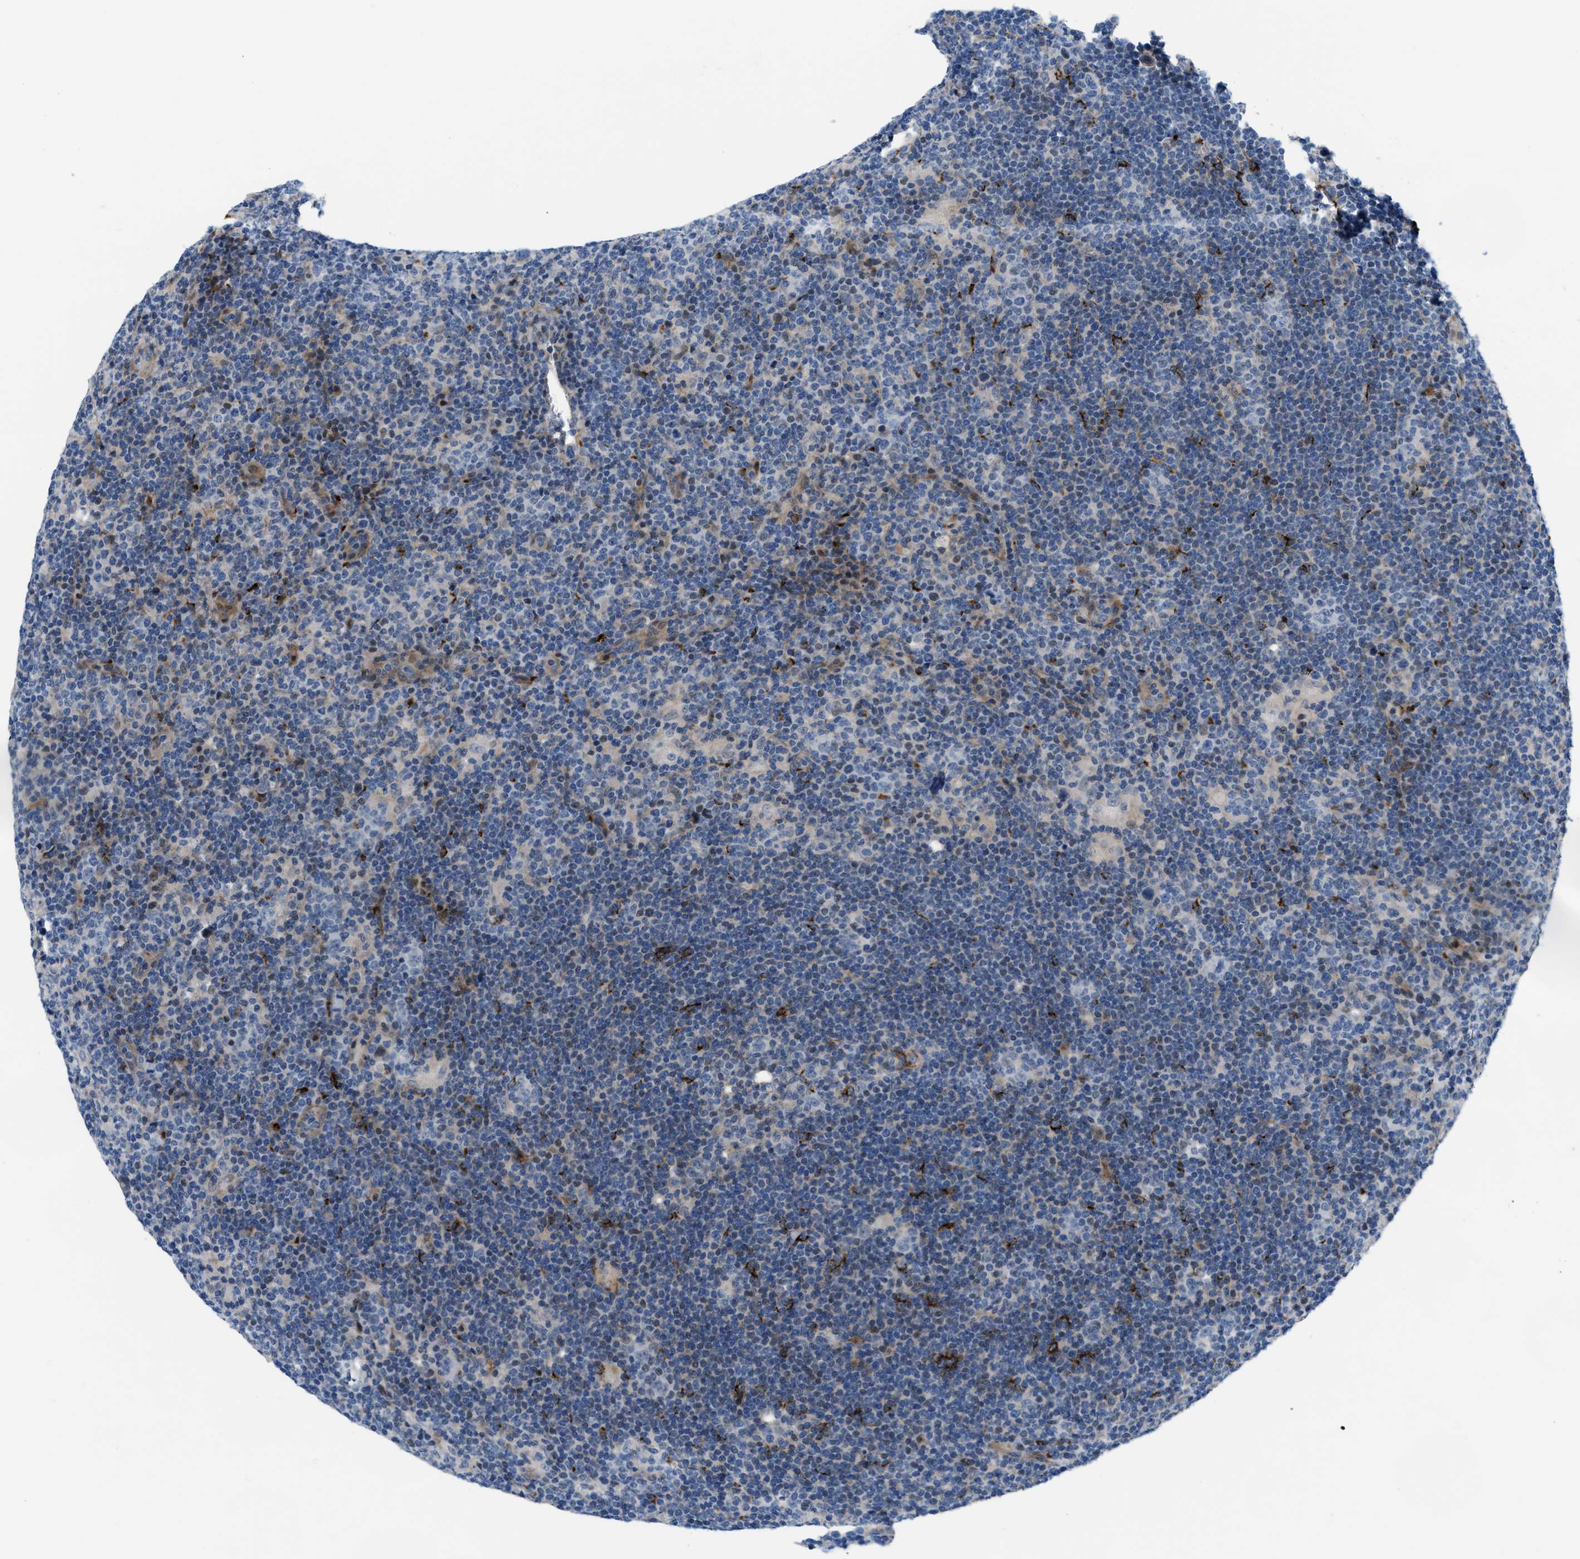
{"staining": {"intensity": "negative", "quantity": "none", "location": "none"}, "tissue": "lymphoma", "cell_type": "Tumor cells", "image_type": "cancer", "snomed": [{"axis": "morphology", "description": "Hodgkin's disease, NOS"}, {"axis": "topography", "description": "Lymph node"}], "caption": "Human lymphoma stained for a protein using immunohistochemistry exhibits no staining in tumor cells.", "gene": "FDCSP", "patient": {"sex": "female", "age": 57}}